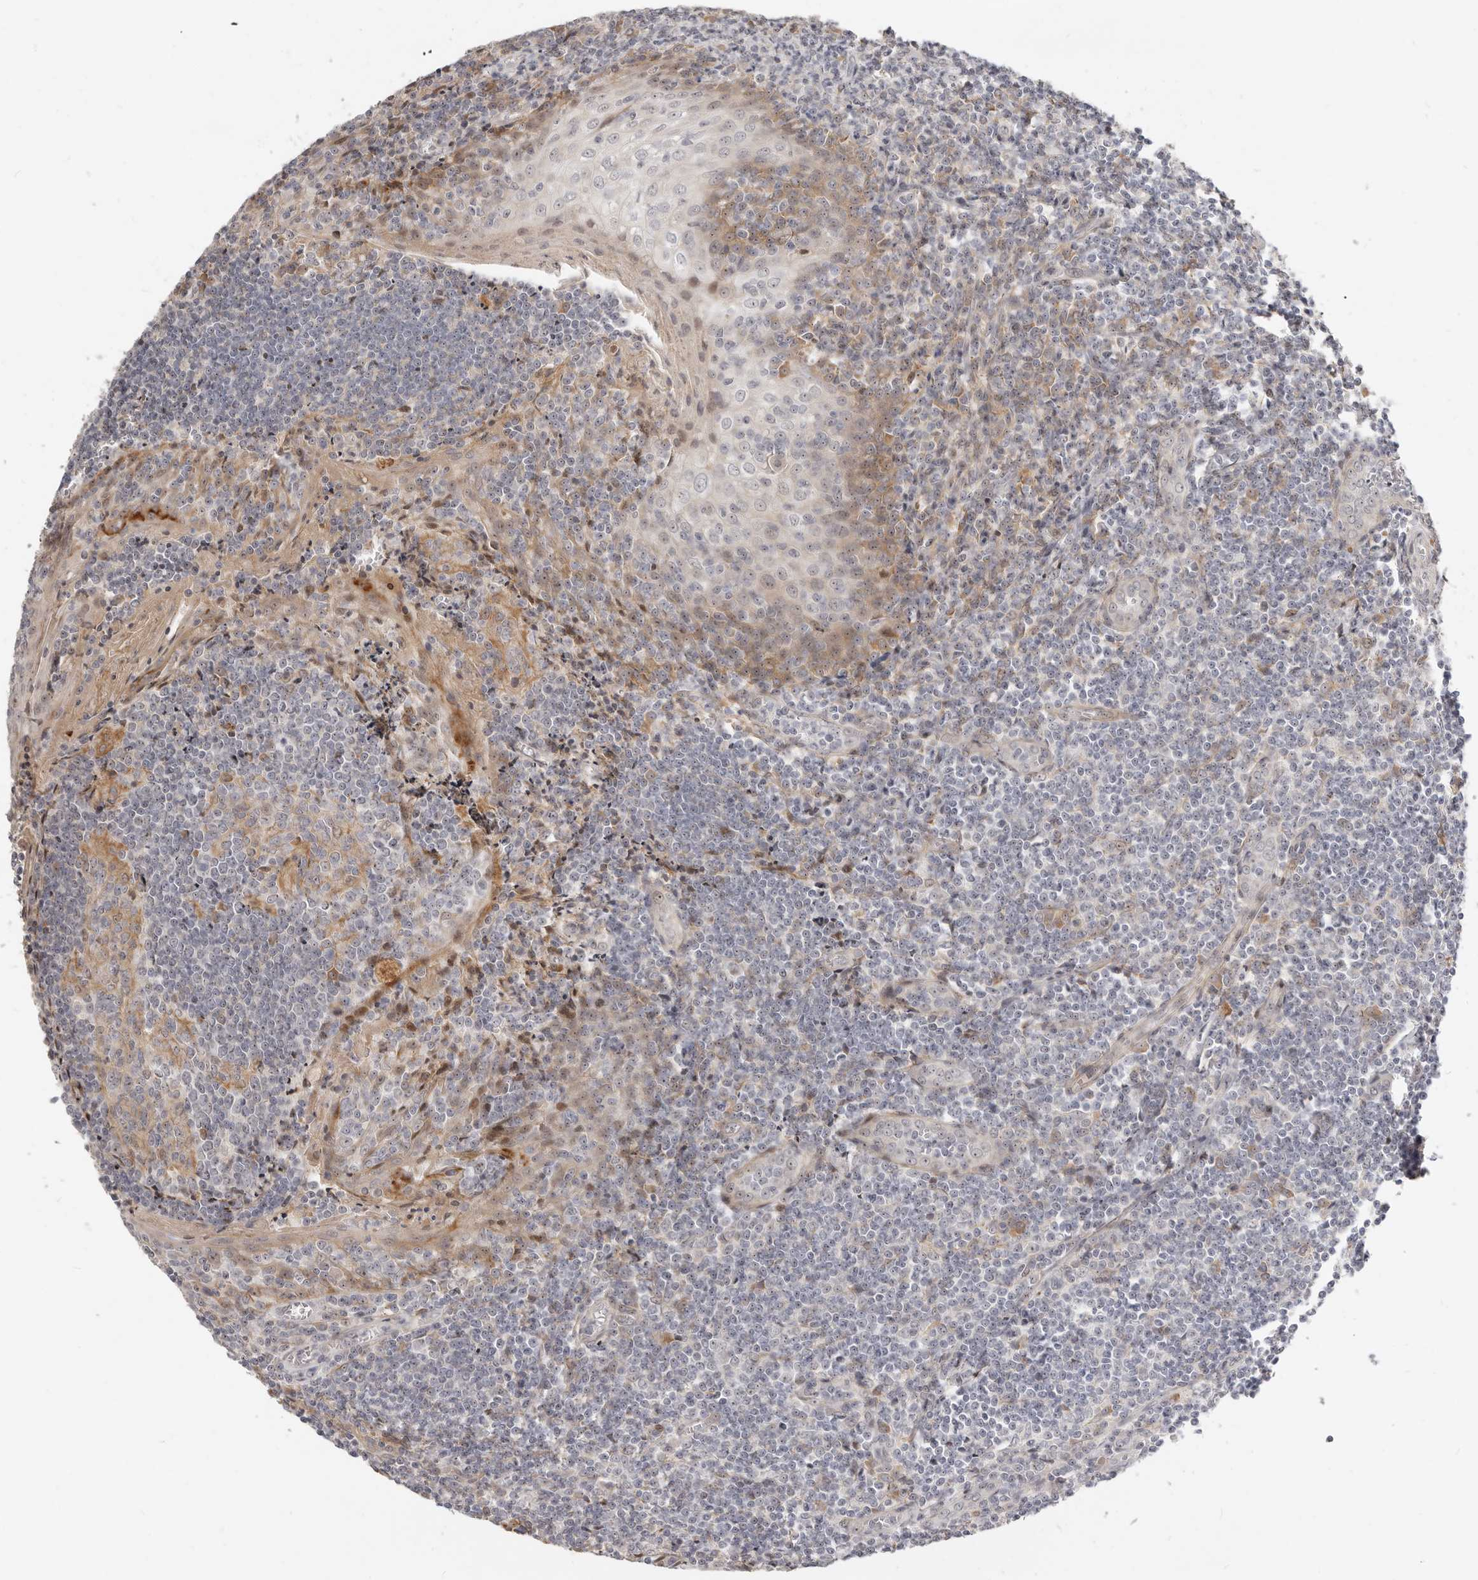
{"staining": {"intensity": "negative", "quantity": "none", "location": "none"}, "tissue": "tonsil", "cell_type": "Germinal center cells", "image_type": "normal", "snomed": [{"axis": "morphology", "description": "Normal tissue, NOS"}, {"axis": "topography", "description": "Tonsil"}], "caption": "A high-resolution micrograph shows immunohistochemistry staining of benign tonsil, which displays no significant positivity in germinal center cells.", "gene": "MICALL2", "patient": {"sex": "male", "age": 27}}